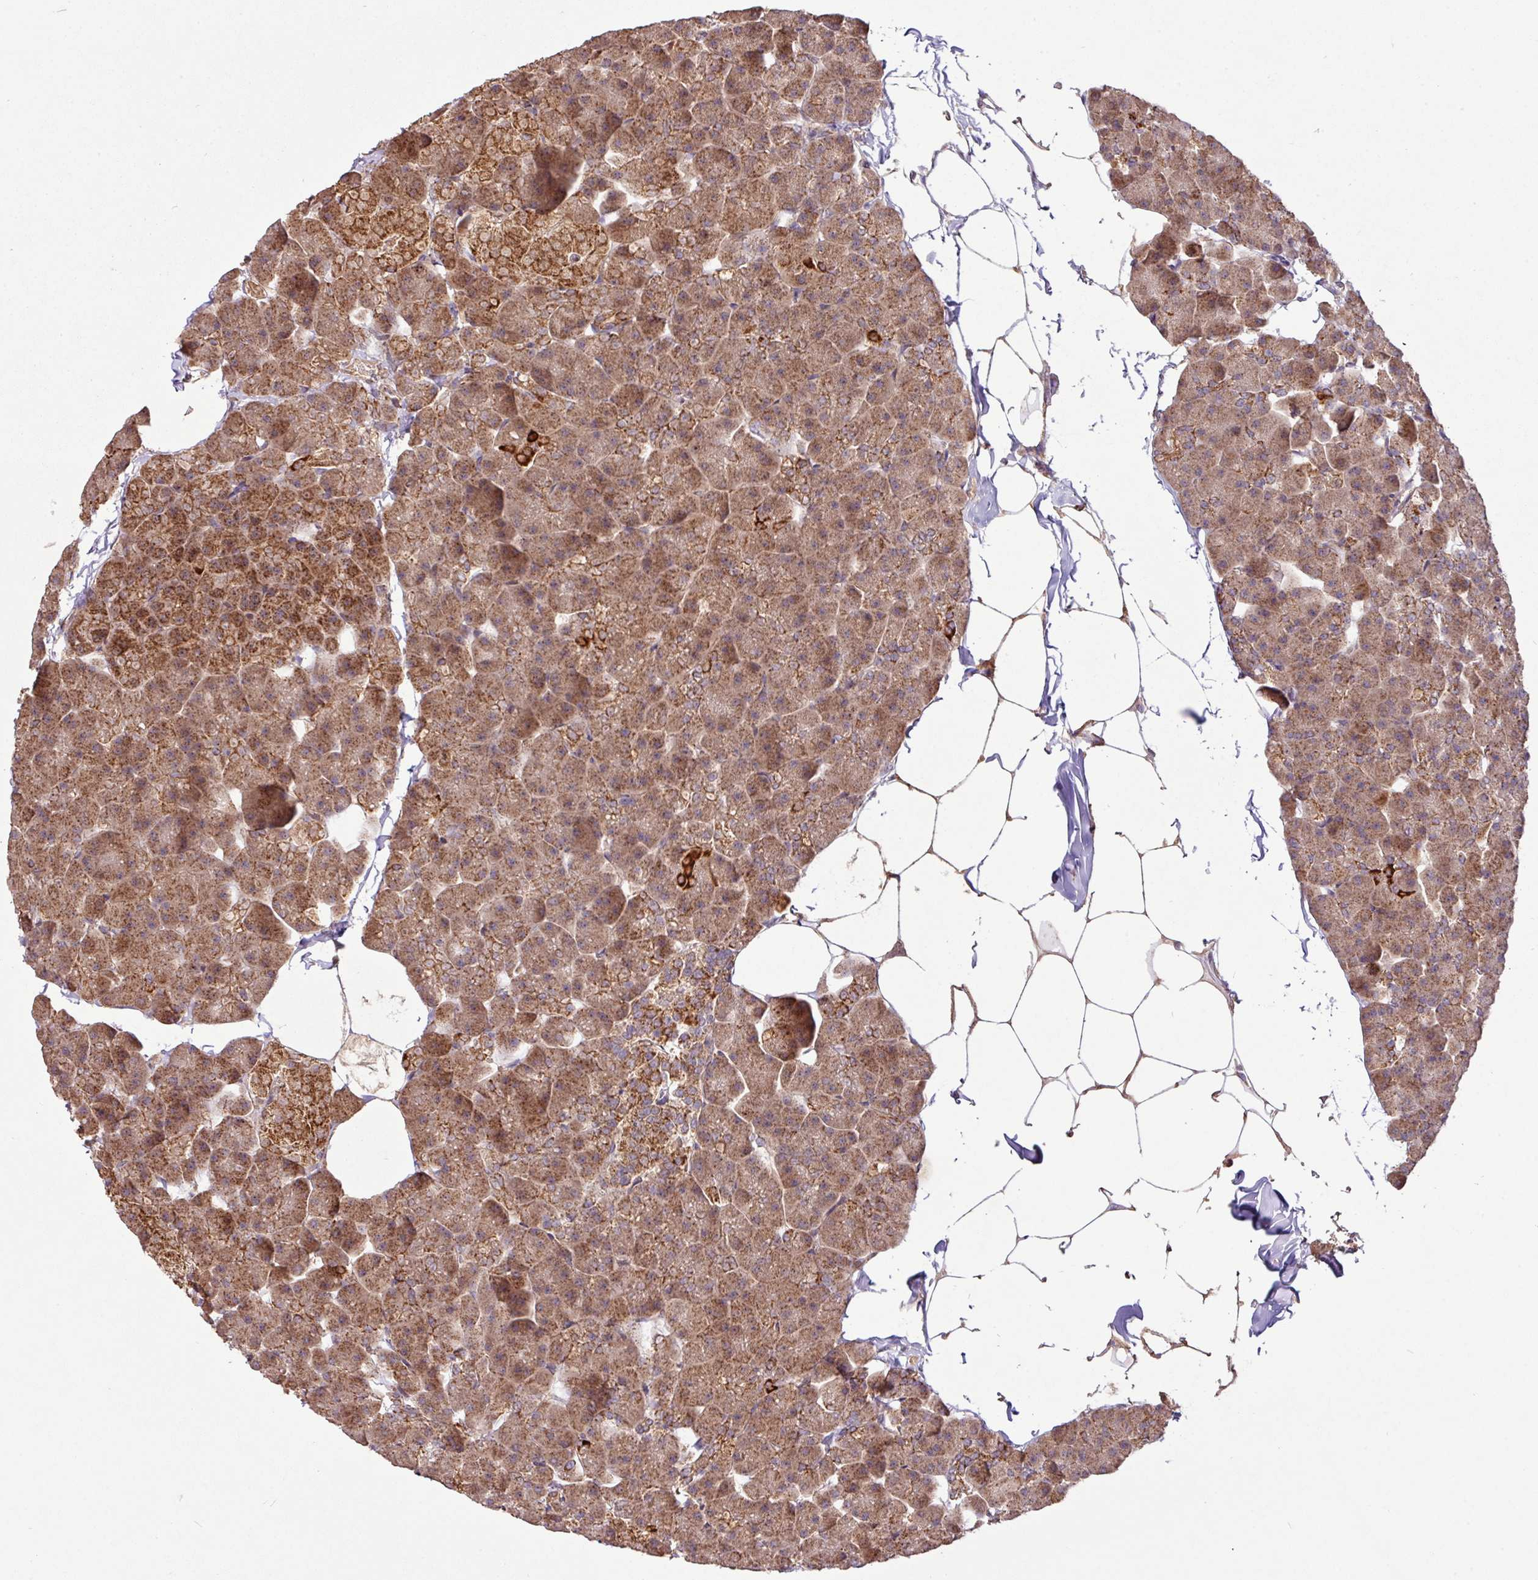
{"staining": {"intensity": "strong", "quantity": ">75%", "location": "cytoplasmic/membranous,nuclear"}, "tissue": "pancreas", "cell_type": "Exocrine glandular cells", "image_type": "normal", "snomed": [{"axis": "morphology", "description": "Normal tissue, NOS"}, {"axis": "topography", "description": "Pancreas"}], "caption": "Normal pancreas was stained to show a protein in brown. There is high levels of strong cytoplasmic/membranous,nuclear positivity in approximately >75% of exocrine glandular cells. (DAB (3,3'-diaminobenzidine) IHC with brightfield microscopy, high magnification).", "gene": "YPEL1", "patient": {"sex": "male", "age": 35}}